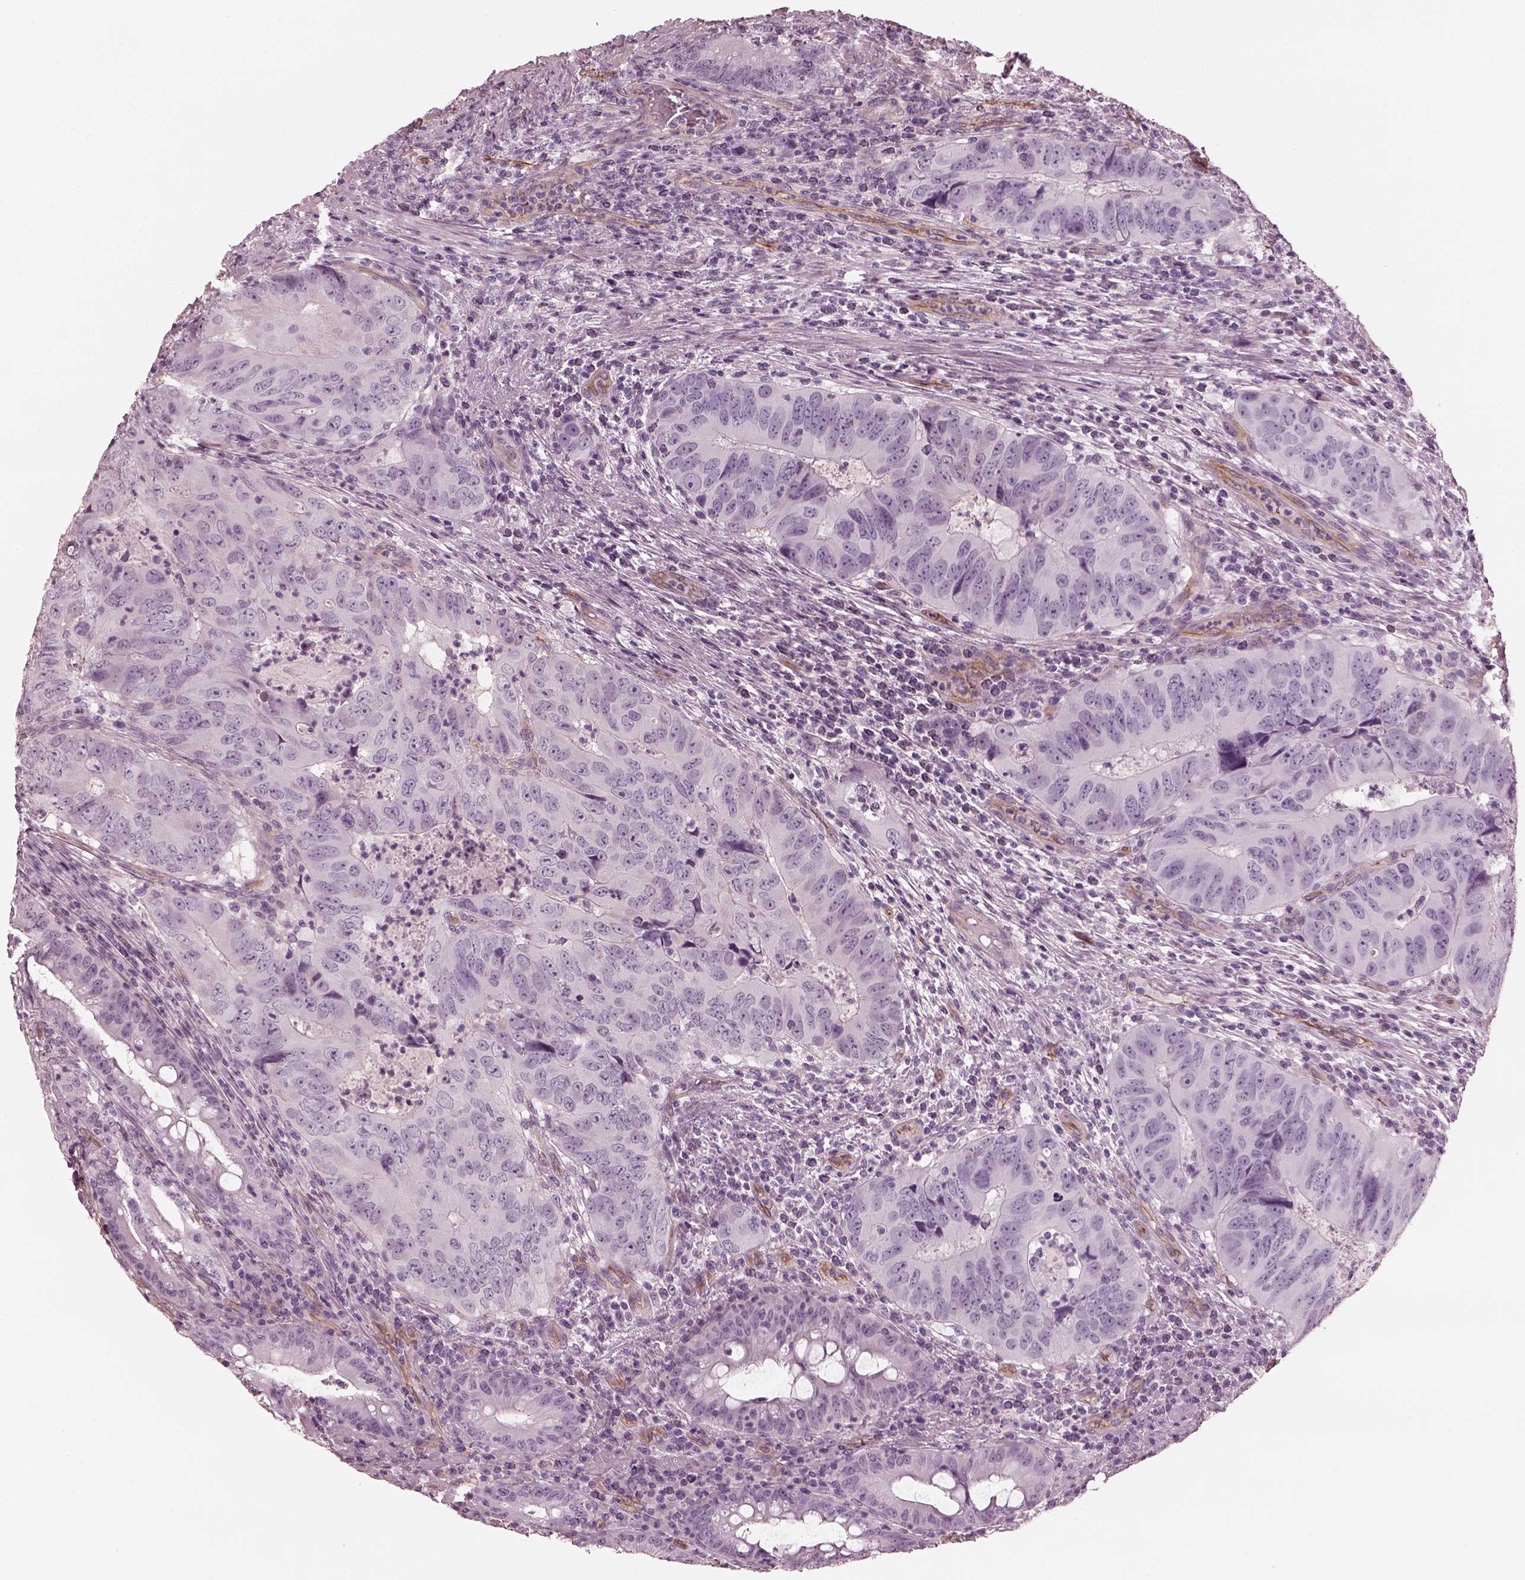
{"staining": {"intensity": "negative", "quantity": "none", "location": "none"}, "tissue": "colorectal cancer", "cell_type": "Tumor cells", "image_type": "cancer", "snomed": [{"axis": "morphology", "description": "Adenocarcinoma, NOS"}, {"axis": "topography", "description": "Colon"}], "caption": "This image is of adenocarcinoma (colorectal) stained with immunohistochemistry (IHC) to label a protein in brown with the nuclei are counter-stained blue. There is no staining in tumor cells. (DAB IHC visualized using brightfield microscopy, high magnification).", "gene": "EIF4E1B", "patient": {"sex": "male", "age": 79}}